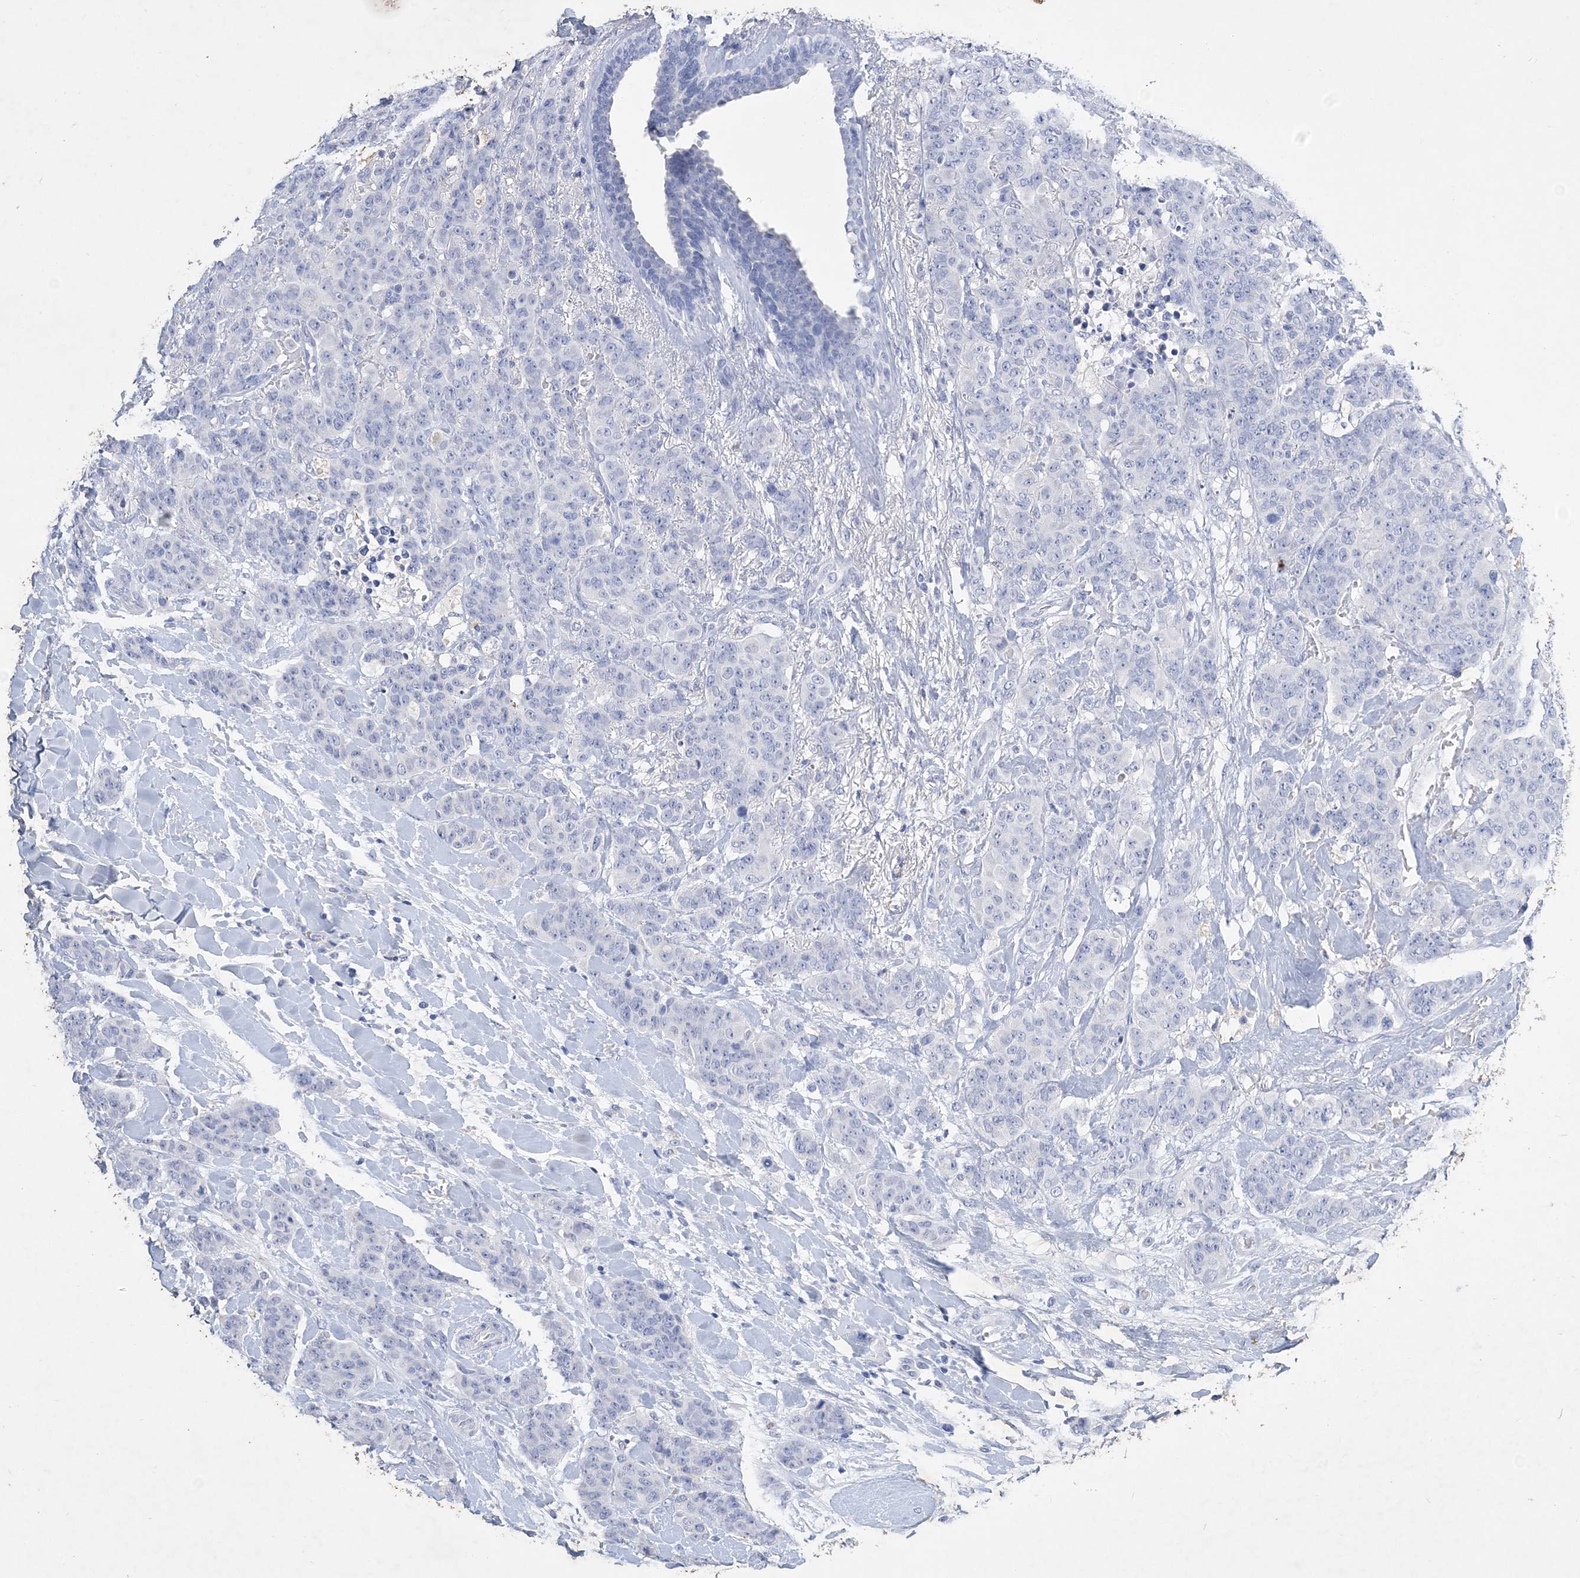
{"staining": {"intensity": "negative", "quantity": "none", "location": "none"}, "tissue": "breast cancer", "cell_type": "Tumor cells", "image_type": "cancer", "snomed": [{"axis": "morphology", "description": "Duct carcinoma"}, {"axis": "topography", "description": "Breast"}], "caption": "Intraductal carcinoma (breast) was stained to show a protein in brown. There is no significant expression in tumor cells.", "gene": "COPS8", "patient": {"sex": "female", "age": 40}}